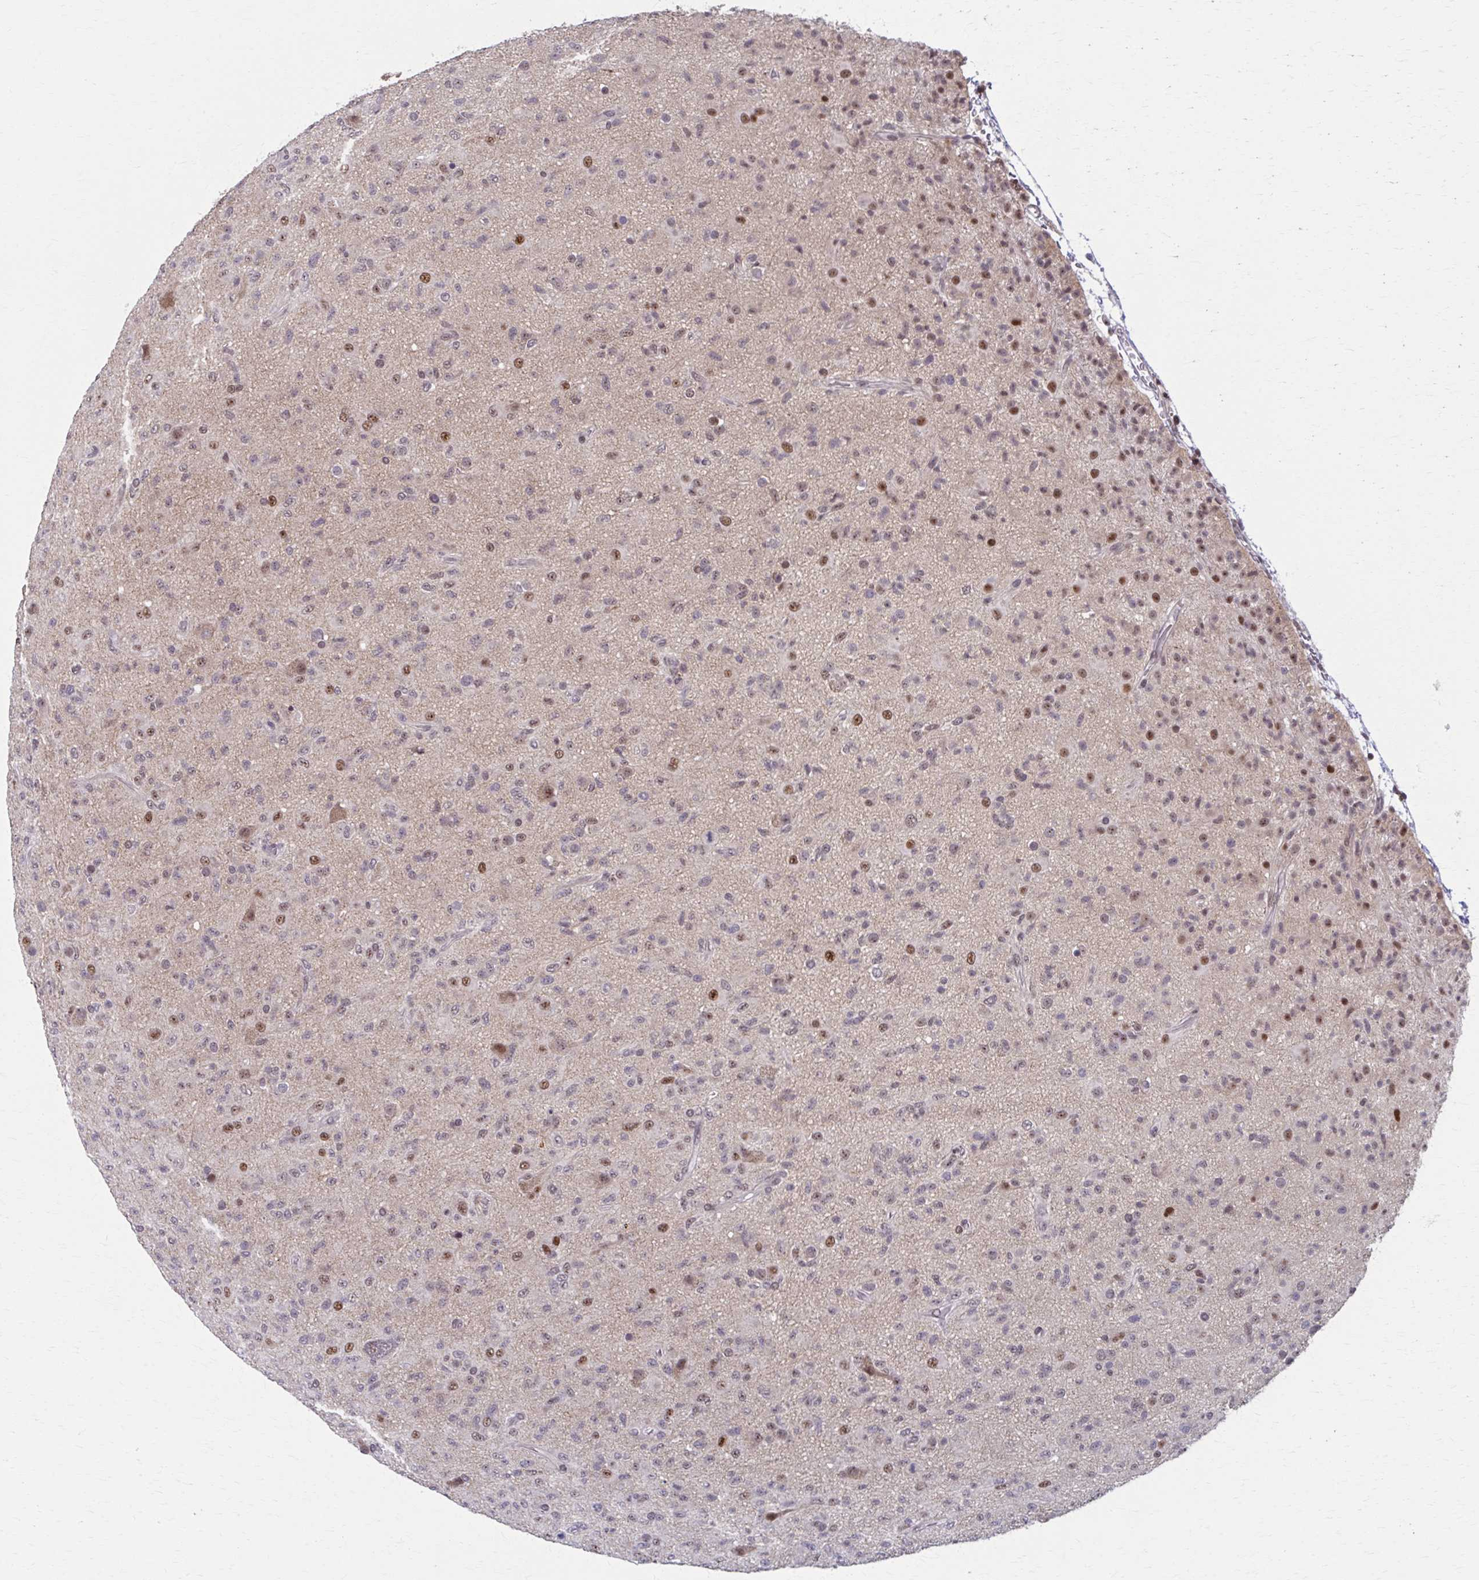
{"staining": {"intensity": "moderate", "quantity": "25%-75%", "location": "nuclear"}, "tissue": "glioma", "cell_type": "Tumor cells", "image_type": "cancer", "snomed": [{"axis": "morphology", "description": "Glioma, malignant, Low grade"}, {"axis": "topography", "description": "Brain"}], "caption": "DAB (3,3'-diaminobenzidine) immunohistochemical staining of human malignant glioma (low-grade) reveals moderate nuclear protein staining in about 25%-75% of tumor cells.", "gene": "SETBP1", "patient": {"sex": "male", "age": 65}}